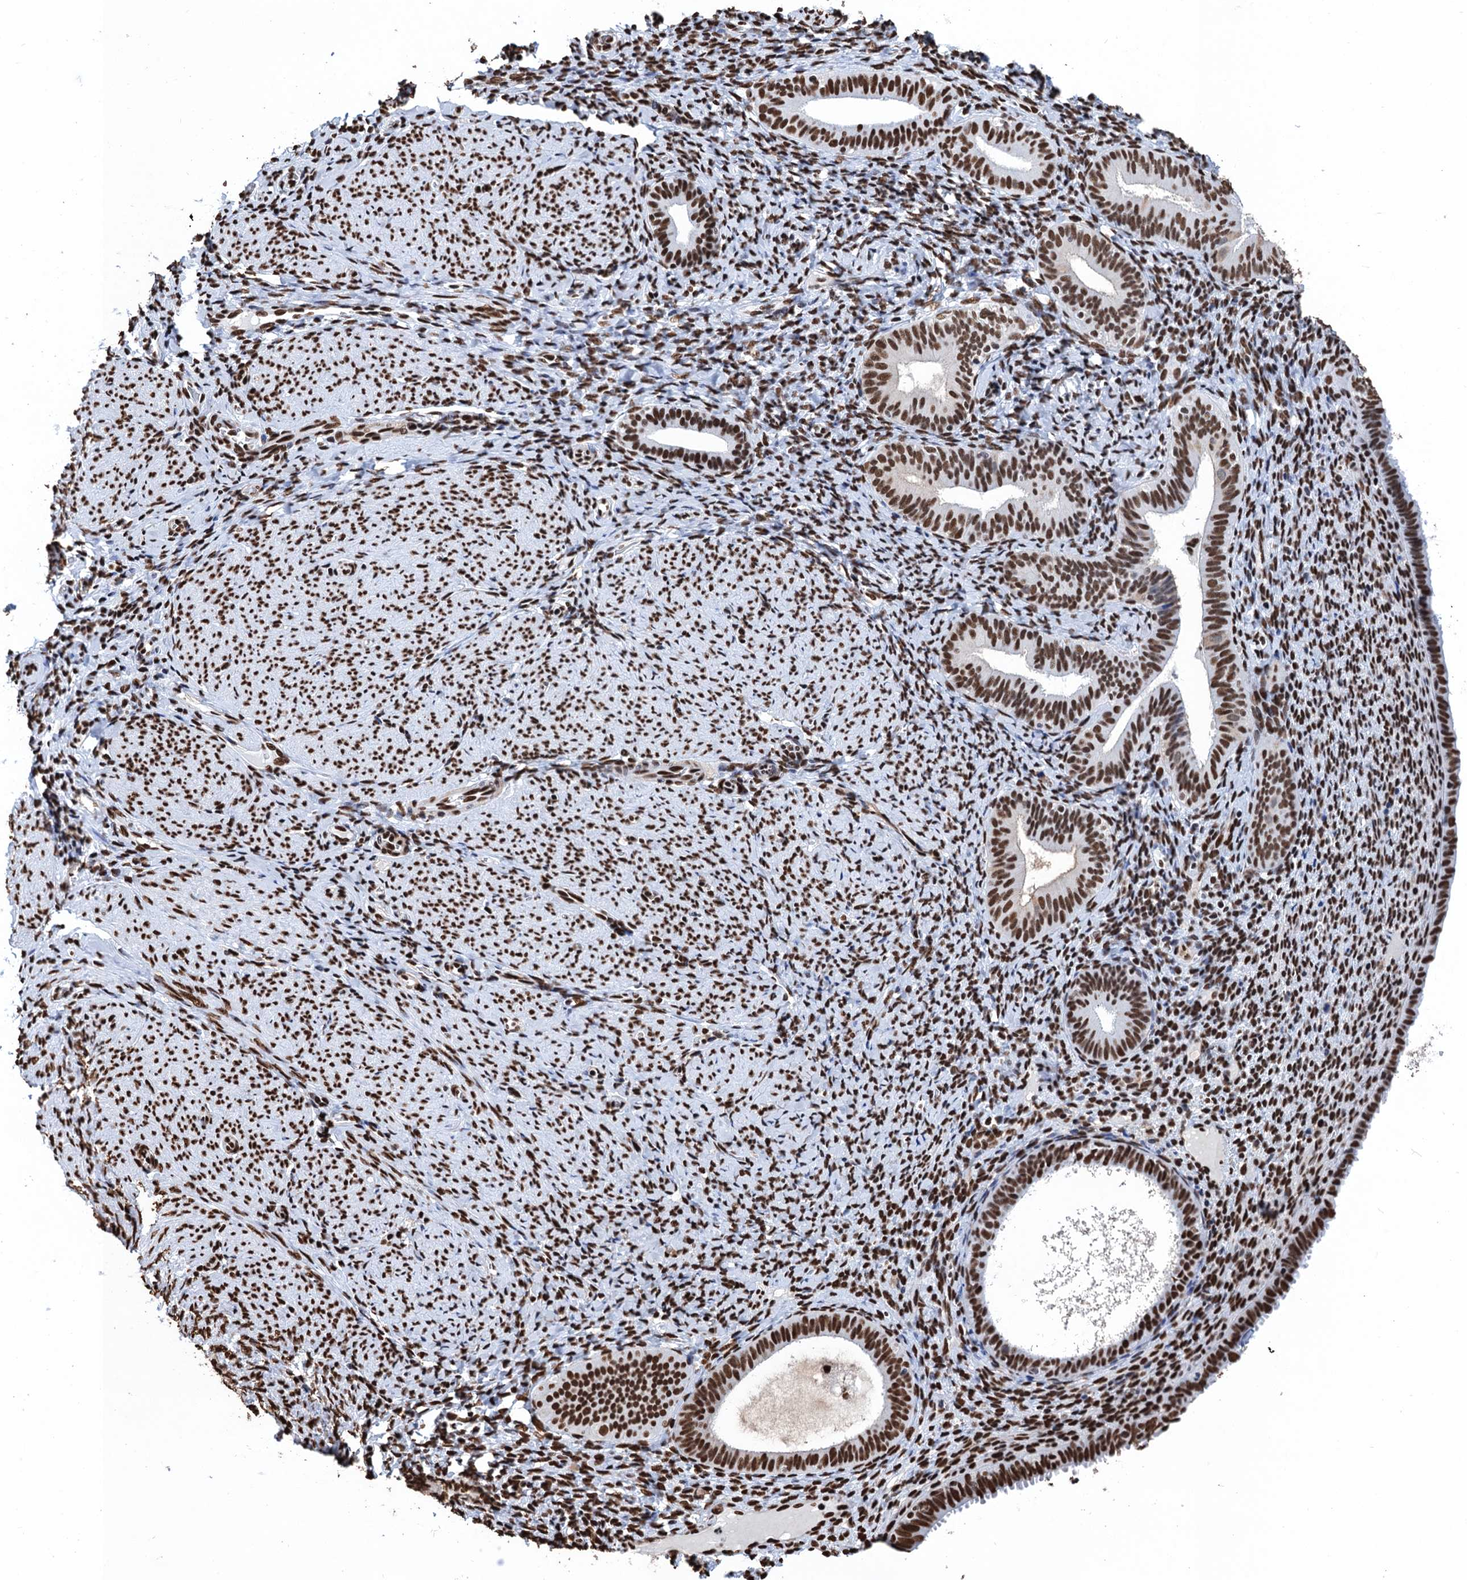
{"staining": {"intensity": "strong", "quantity": ">75%", "location": "nuclear"}, "tissue": "endometrium", "cell_type": "Cells in endometrial stroma", "image_type": "normal", "snomed": [{"axis": "morphology", "description": "Normal tissue, NOS"}, {"axis": "topography", "description": "Endometrium"}], "caption": "The histopathology image demonstrates a brown stain indicating the presence of a protein in the nuclear of cells in endometrial stroma in endometrium. The protein of interest is shown in brown color, while the nuclei are stained blue.", "gene": "UBA2", "patient": {"sex": "female", "age": 65}}